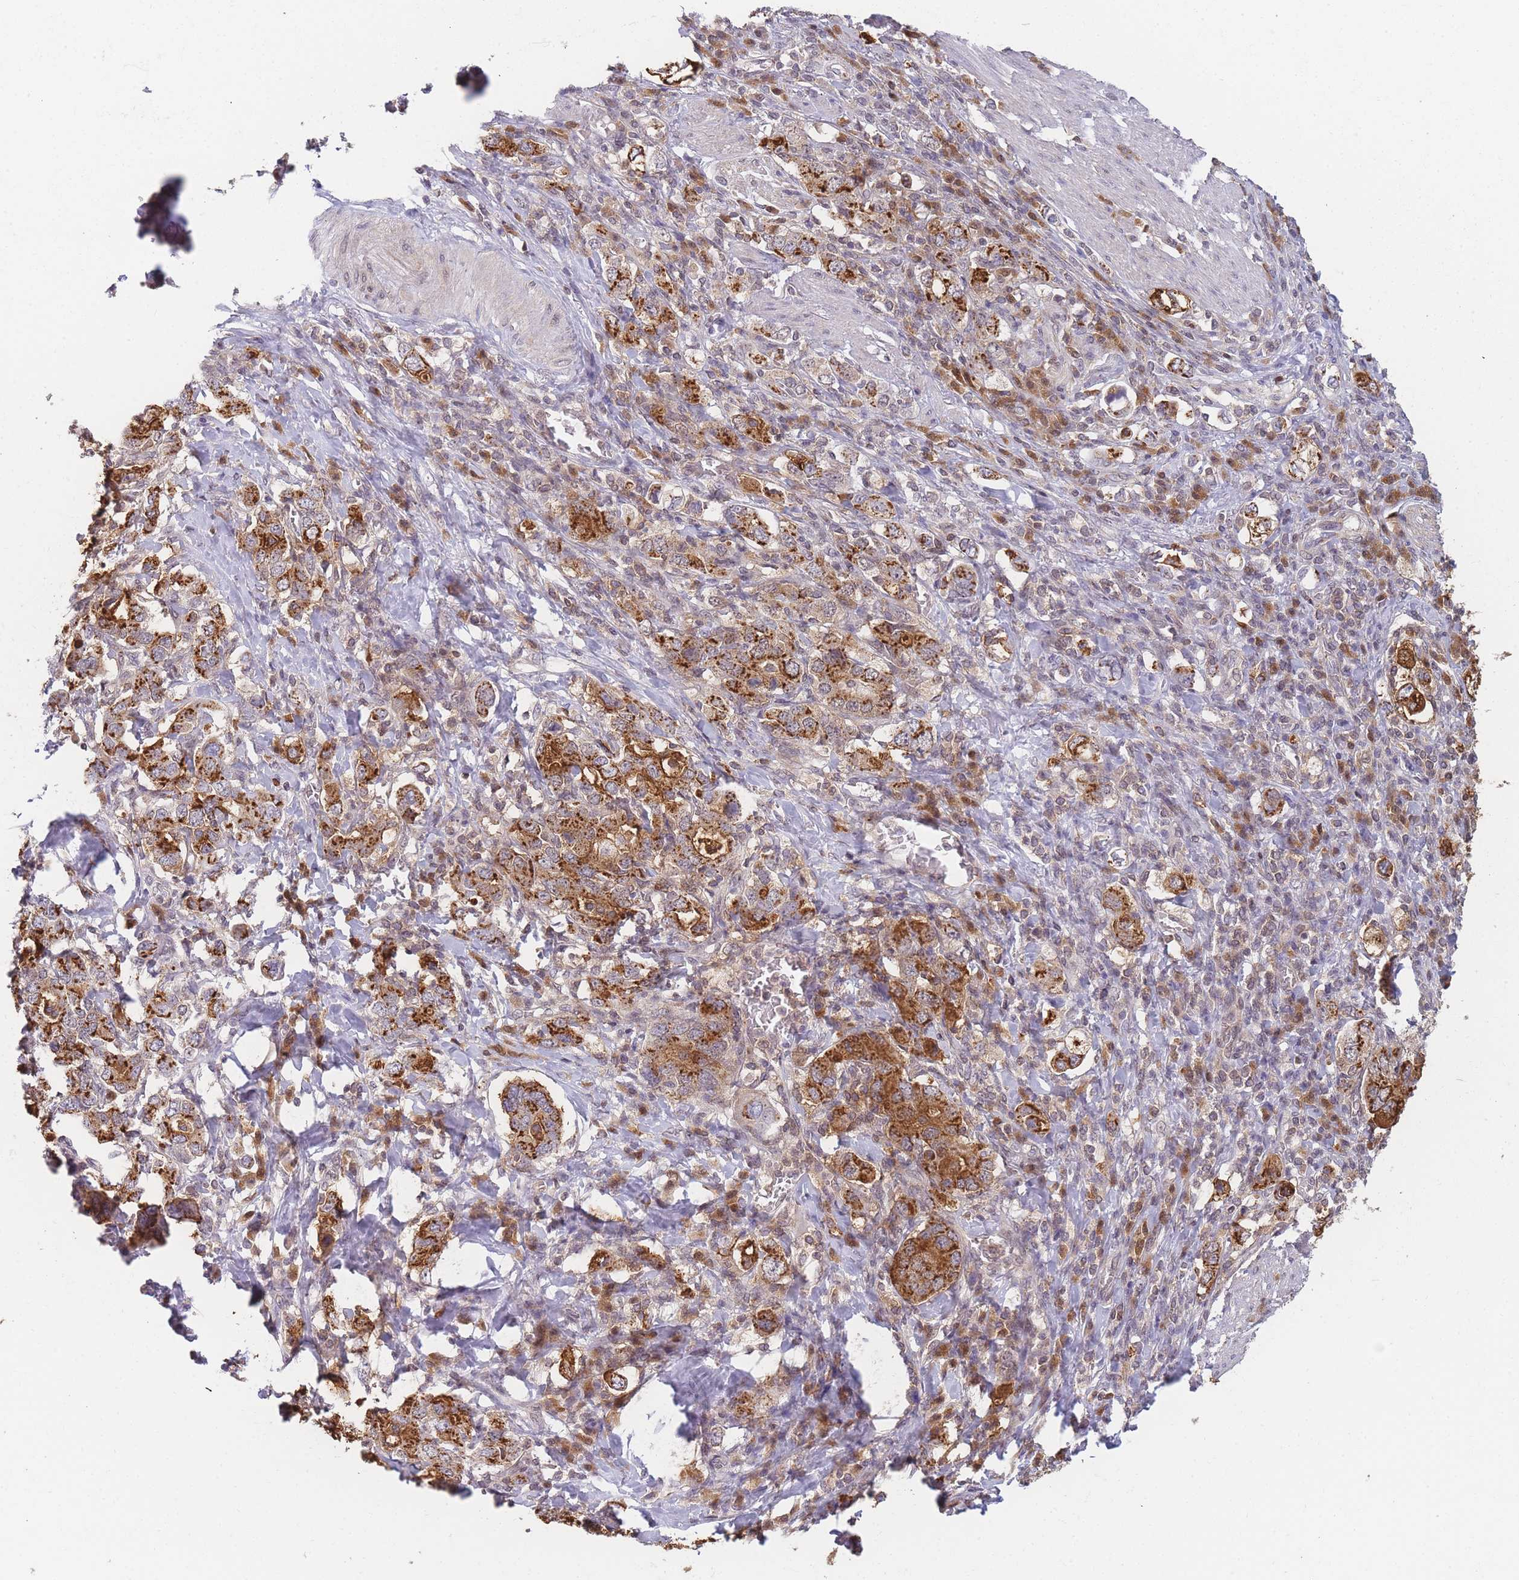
{"staining": {"intensity": "strong", "quantity": ">75%", "location": "cytoplasmic/membranous"}, "tissue": "stomach cancer", "cell_type": "Tumor cells", "image_type": "cancer", "snomed": [{"axis": "morphology", "description": "Adenocarcinoma, NOS"}, {"axis": "topography", "description": "Stomach, upper"}, {"axis": "topography", "description": "Stomach"}], "caption": "Tumor cells display high levels of strong cytoplasmic/membranous expression in approximately >75% of cells in human stomach cancer.", "gene": "MRI1", "patient": {"sex": "male", "age": 62}}